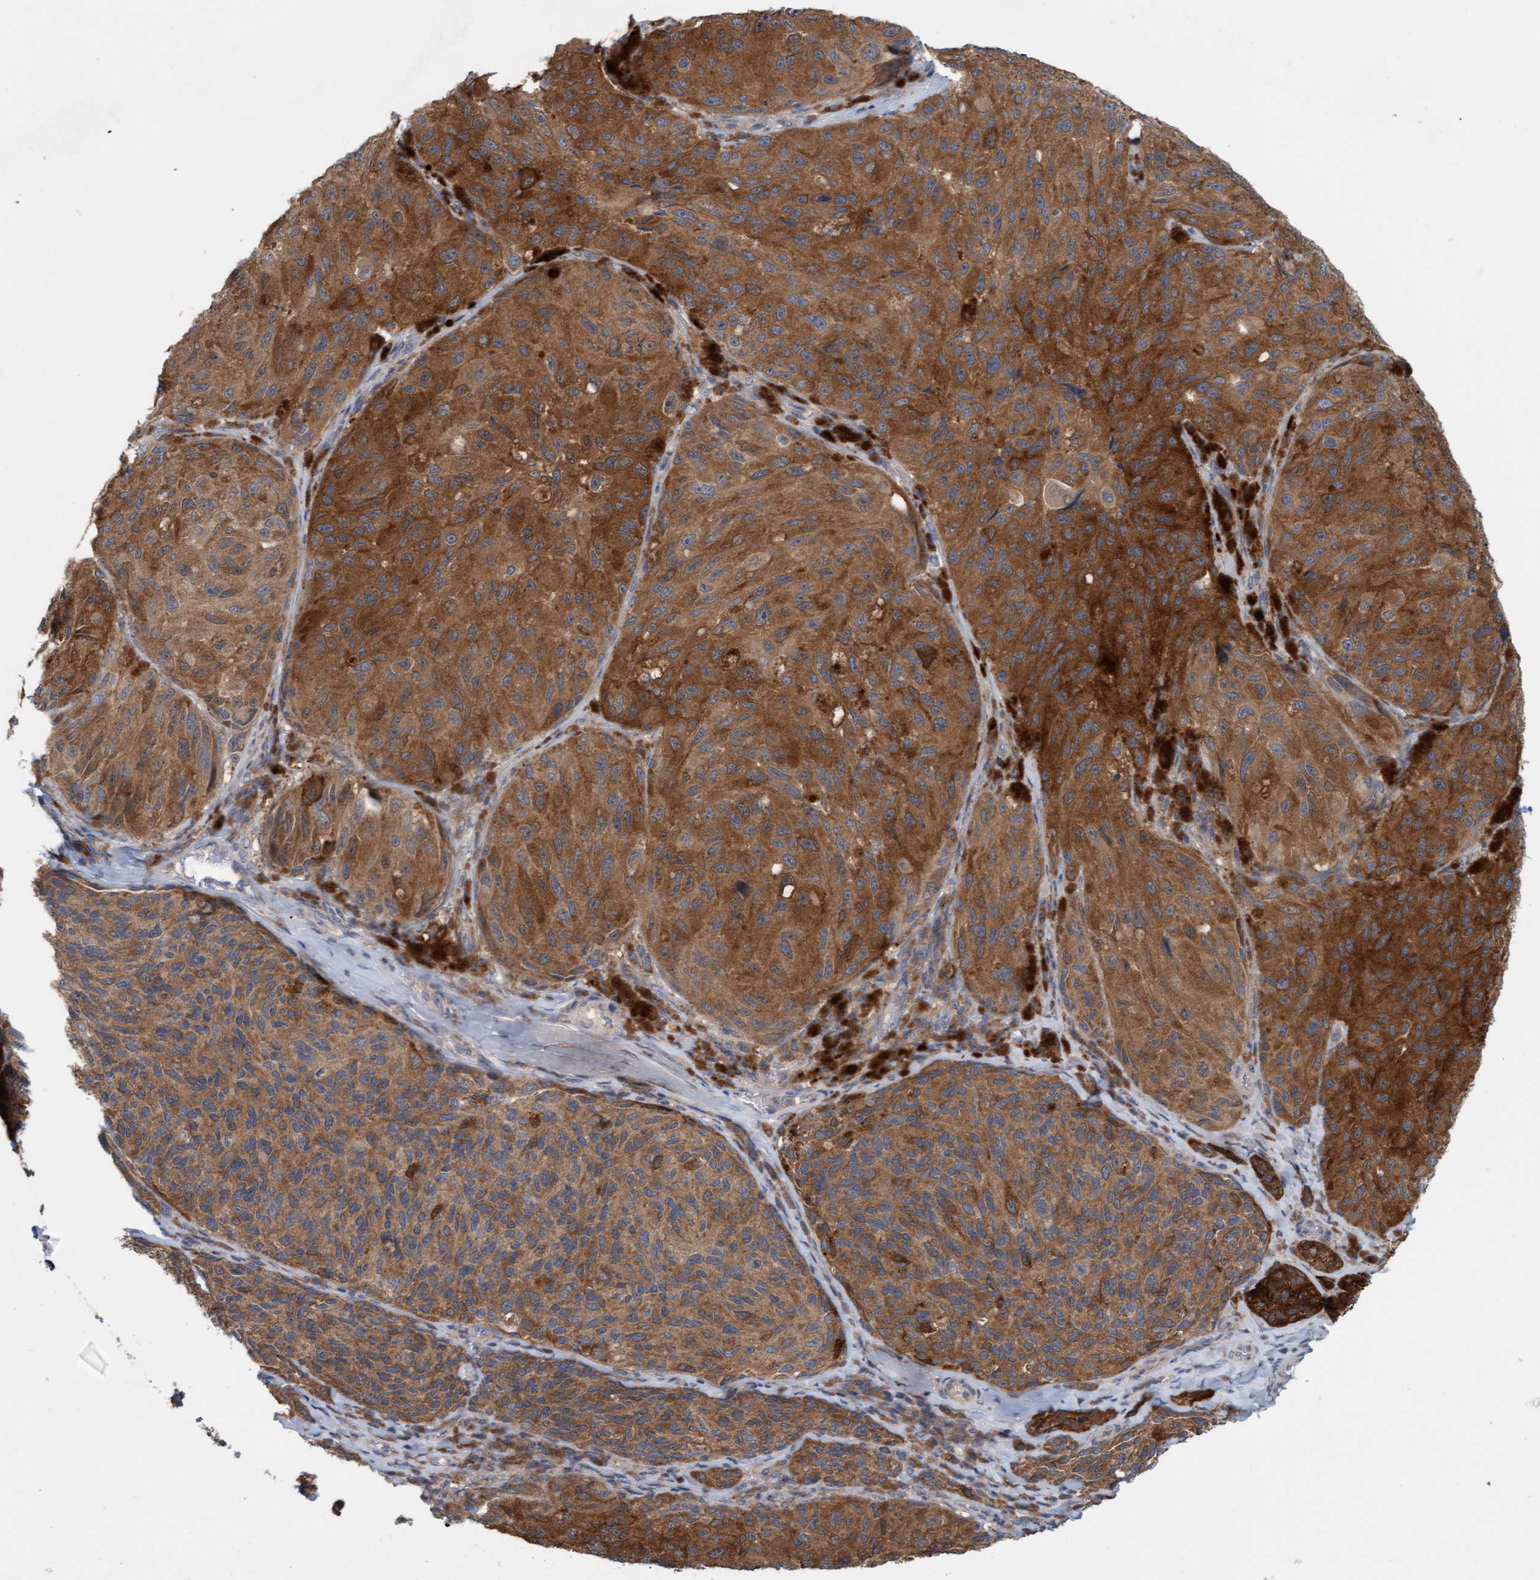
{"staining": {"intensity": "moderate", "quantity": ">75%", "location": "cytoplasmic/membranous"}, "tissue": "melanoma", "cell_type": "Tumor cells", "image_type": "cancer", "snomed": [{"axis": "morphology", "description": "Malignant melanoma, NOS"}, {"axis": "topography", "description": "Skin"}], "caption": "DAB (3,3'-diaminobenzidine) immunohistochemical staining of melanoma exhibits moderate cytoplasmic/membranous protein positivity in about >75% of tumor cells. (brown staining indicates protein expression, while blue staining denotes nuclei).", "gene": "KLHL25", "patient": {"sex": "female", "age": 73}}